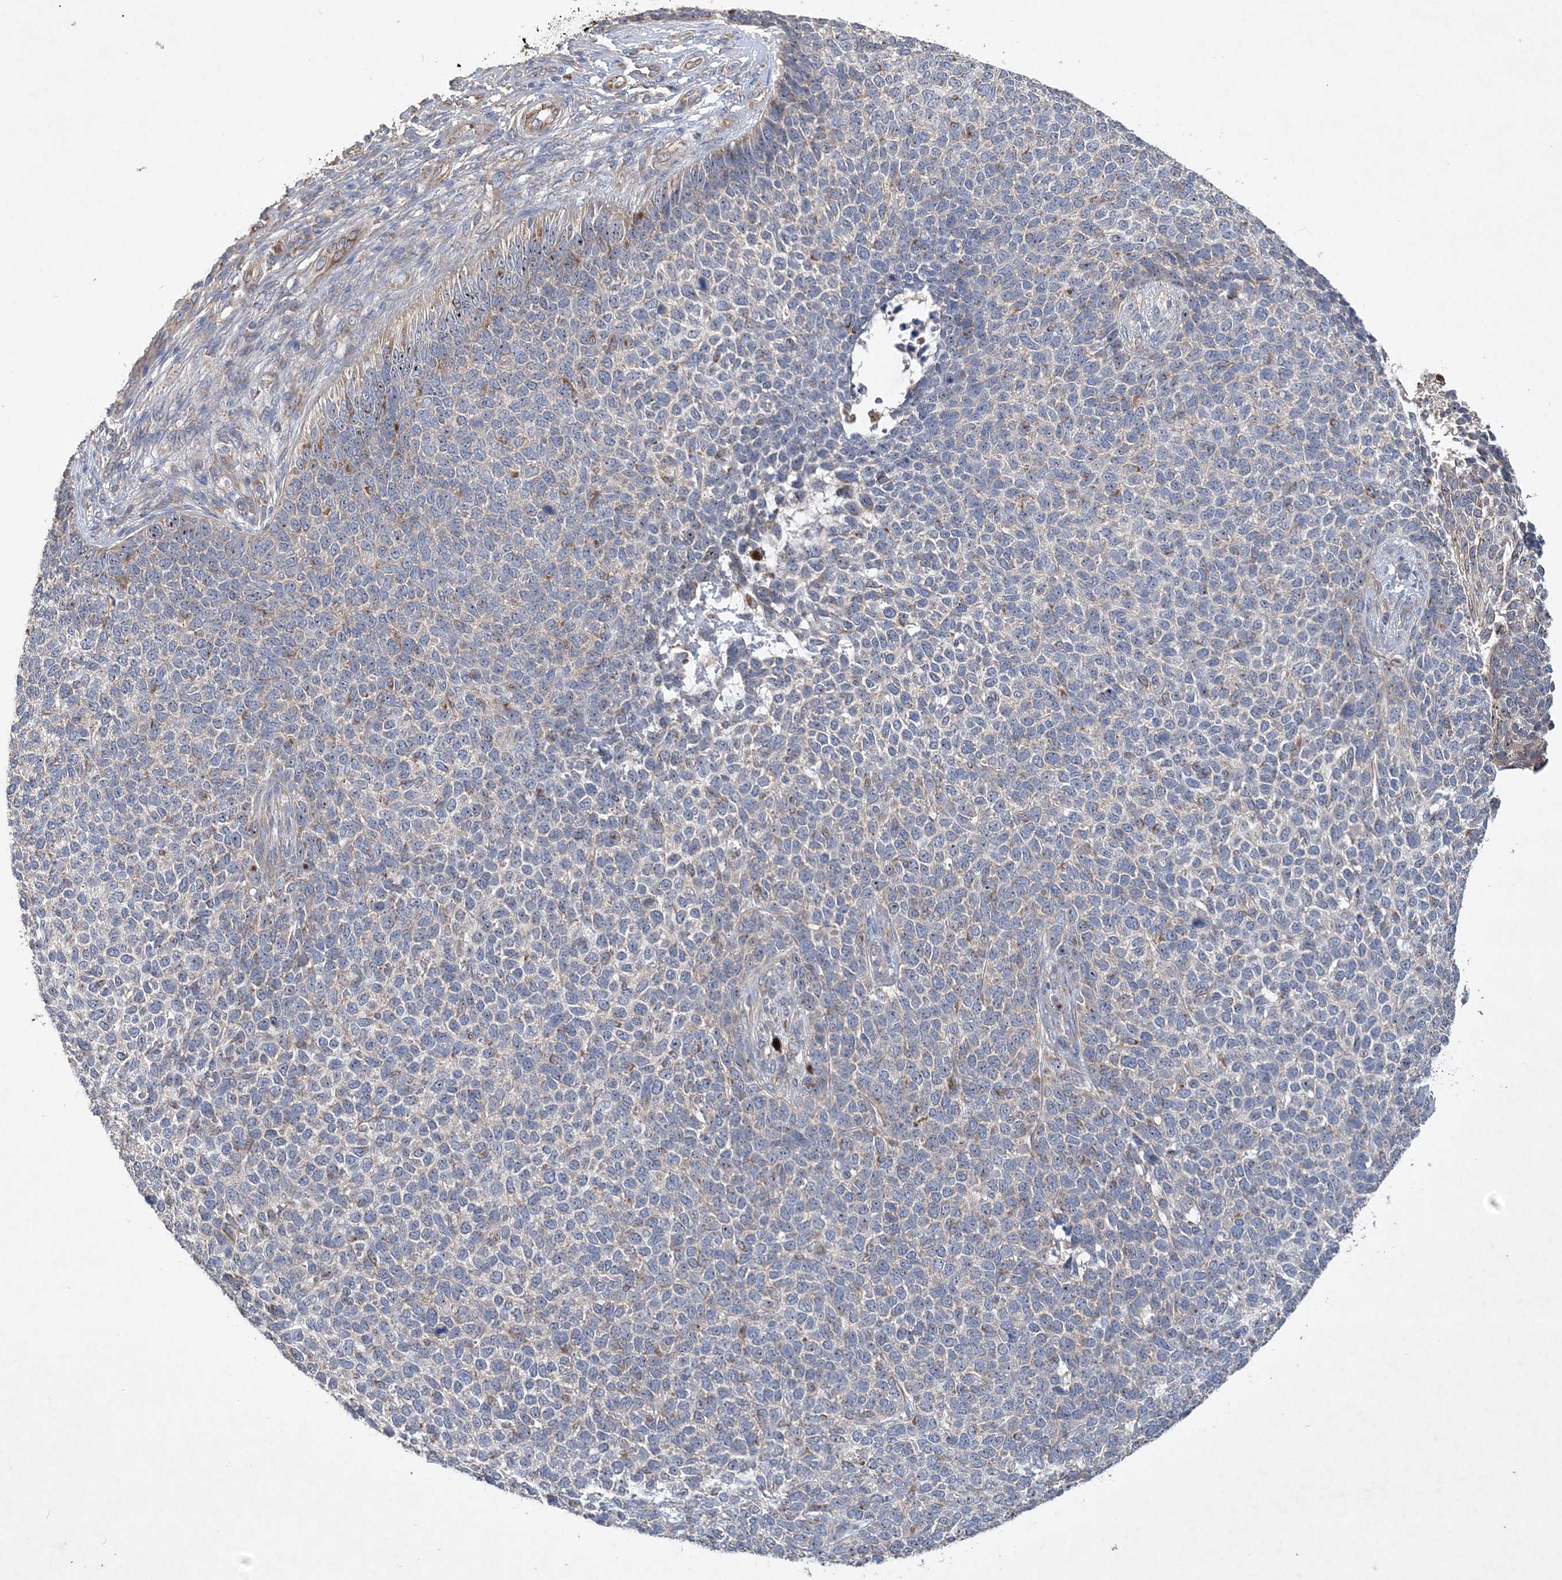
{"staining": {"intensity": "weak", "quantity": "<25%", "location": "cytoplasmic/membranous,nuclear"}, "tissue": "skin cancer", "cell_type": "Tumor cells", "image_type": "cancer", "snomed": [{"axis": "morphology", "description": "Basal cell carcinoma"}, {"axis": "topography", "description": "Skin"}], "caption": "Photomicrograph shows no significant protein expression in tumor cells of skin basal cell carcinoma.", "gene": "FEZ2", "patient": {"sex": "female", "age": 84}}